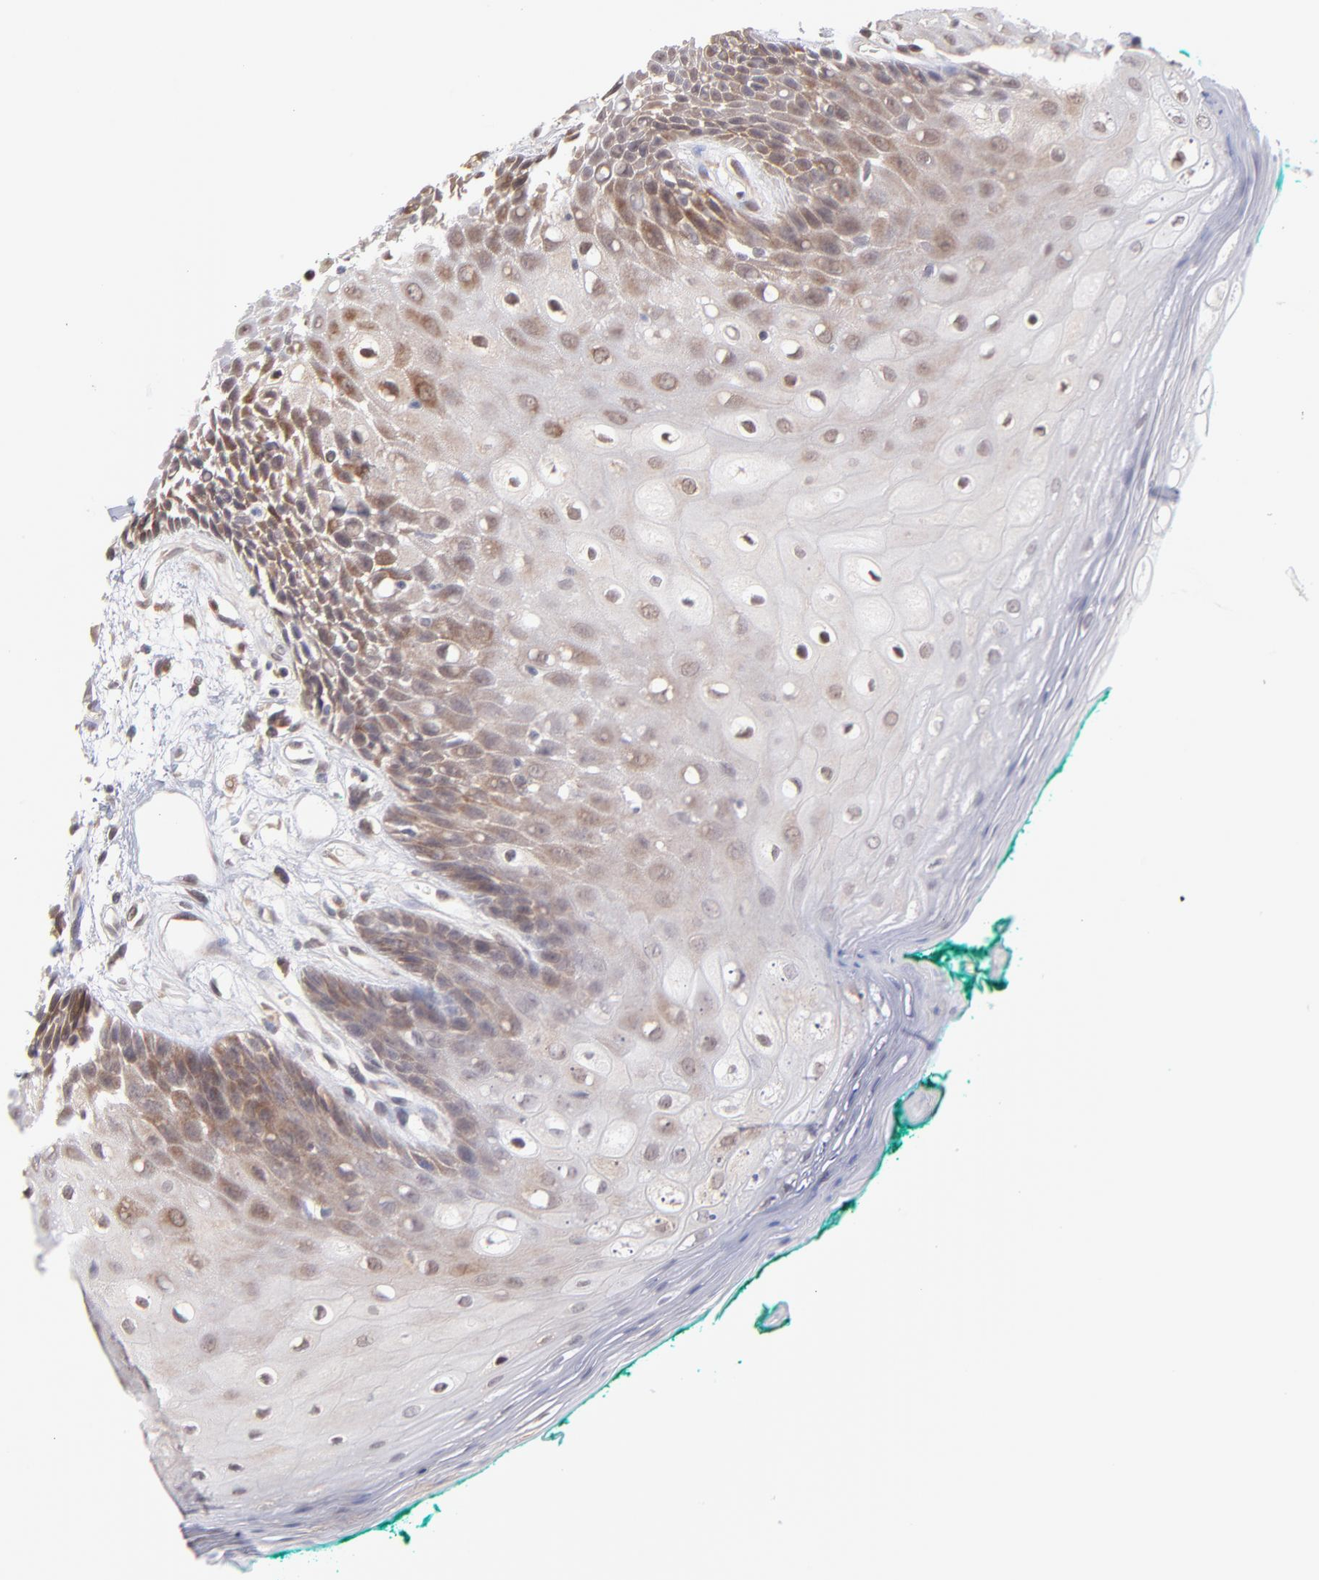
{"staining": {"intensity": "weak", "quantity": "25%-75%", "location": "cytoplasmic/membranous"}, "tissue": "oral mucosa", "cell_type": "Squamous epithelial cells", "image_type": "normal", "snomed": [{"axis": "morphology", "description": "Normal tissue, NOS"}, {"axis": "morphology", "description": "Squamous cell carcinoma, NOS"}, {"axis": "topography", "description": "Skeletal muscle"}, {"axis": "topography", "description": "Oral tissue"}, {"axis": "topography", "description": "Head-Neck"}], "caption": "Protein positivity by IHC reveals weak cytoplasmic/membranous positivity in about 25%-75% of squamous epithelial cells in benign oral mucosa.", "gene": "OAS1", "patient": {"sex": "female", "age": 84}}